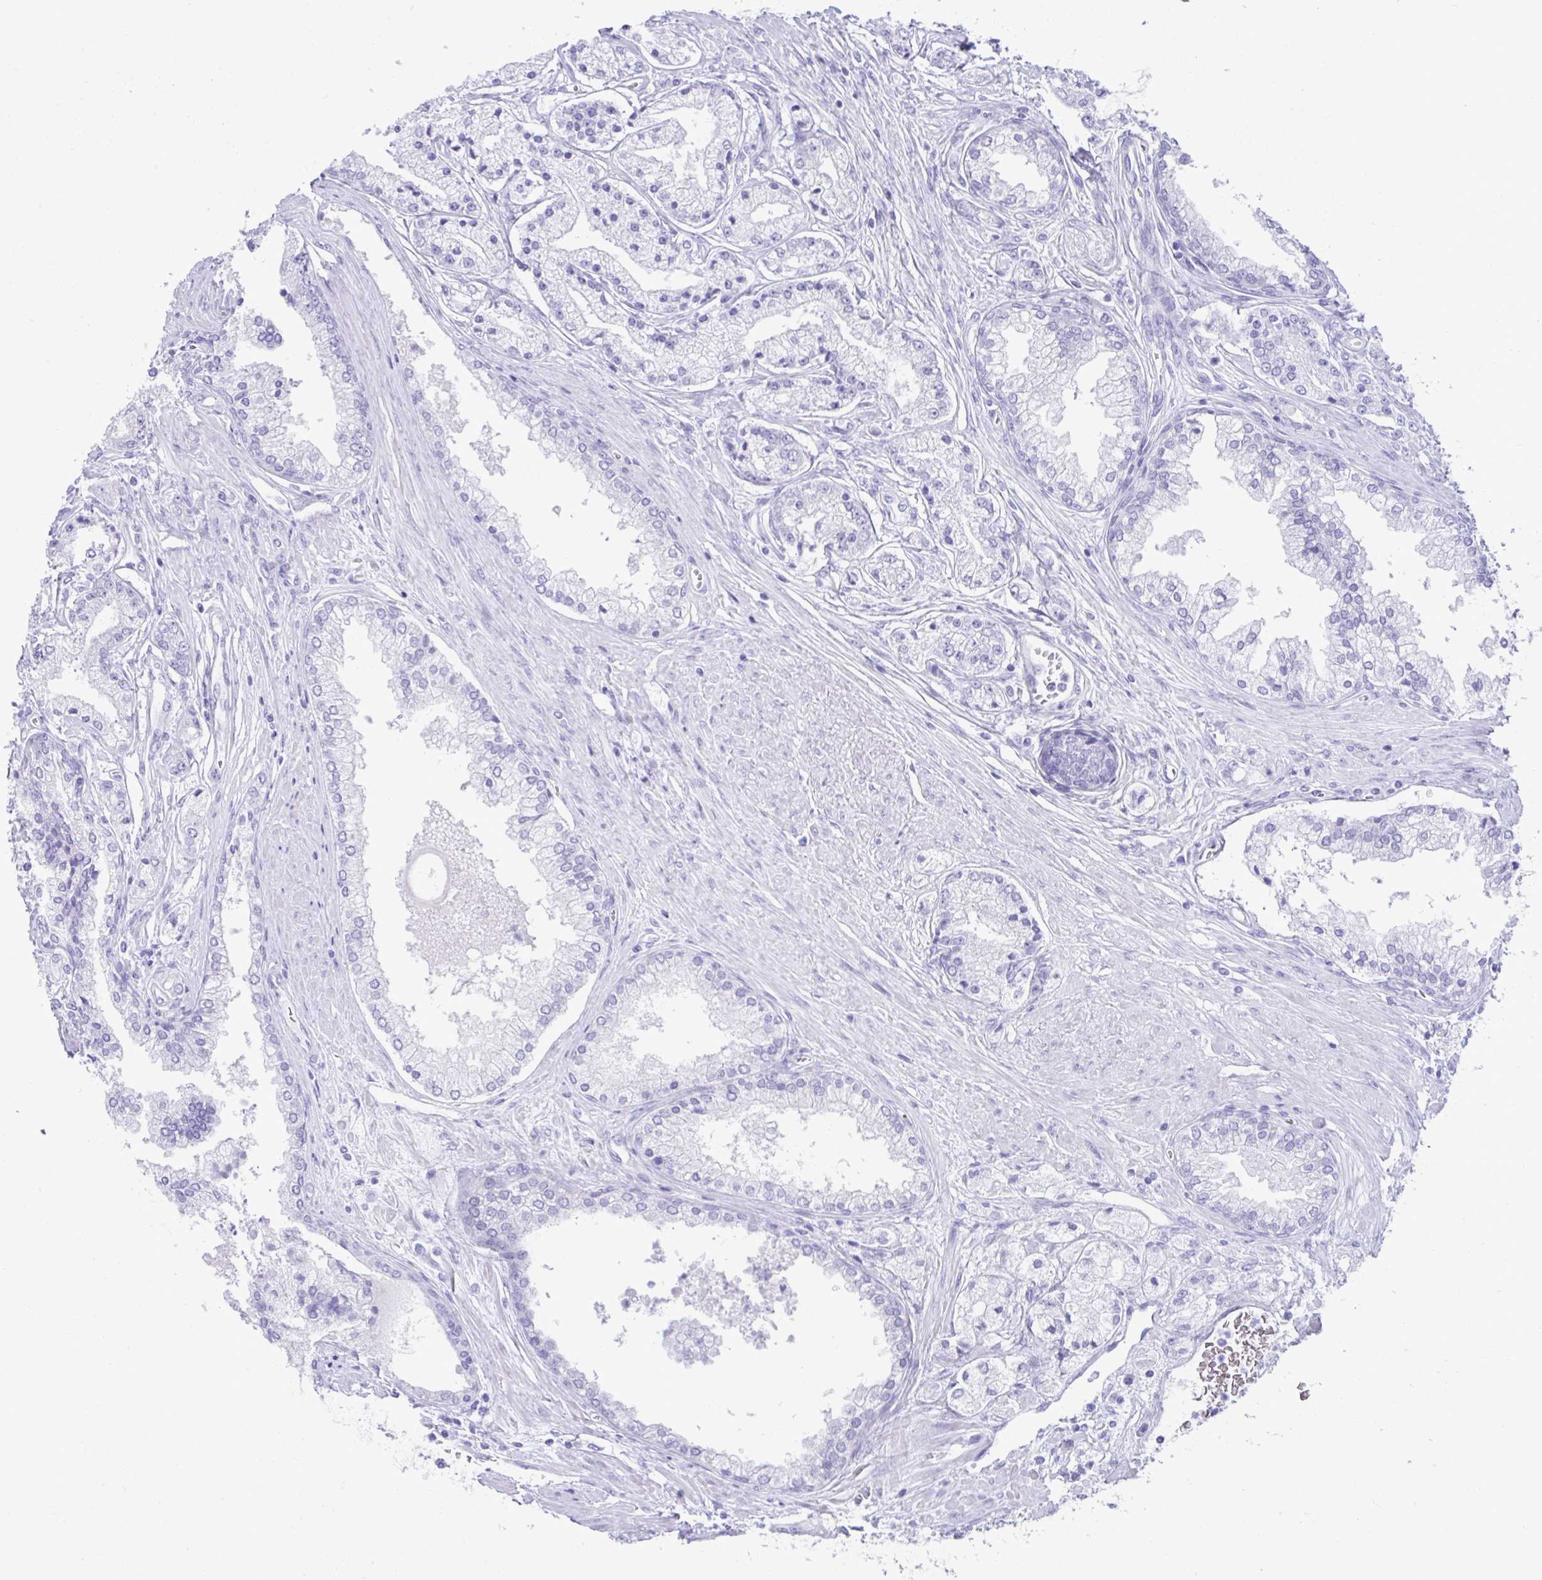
{"staining": {"intensity": "negative", "quantity": "none", "location": "none"}, "tissue": "prostate cancer", "cell_type": "Tumor cells", "image_type": "cancer", "snomed": [{"axis": "morphology", "description": "Adenocarcinoma, High grade"}, {"axis": "topography", "description": "Prostate"}], "caption": "Micrograph shows no protein positivity in tumor cells of adenocarcinoma (high-grade) (prostate) tissue. (DAB (3,3'-diaminobenzidine) IHC, high magnification).", "gene": "PSCA", "patient": {"sex": "male", "age": 66}}